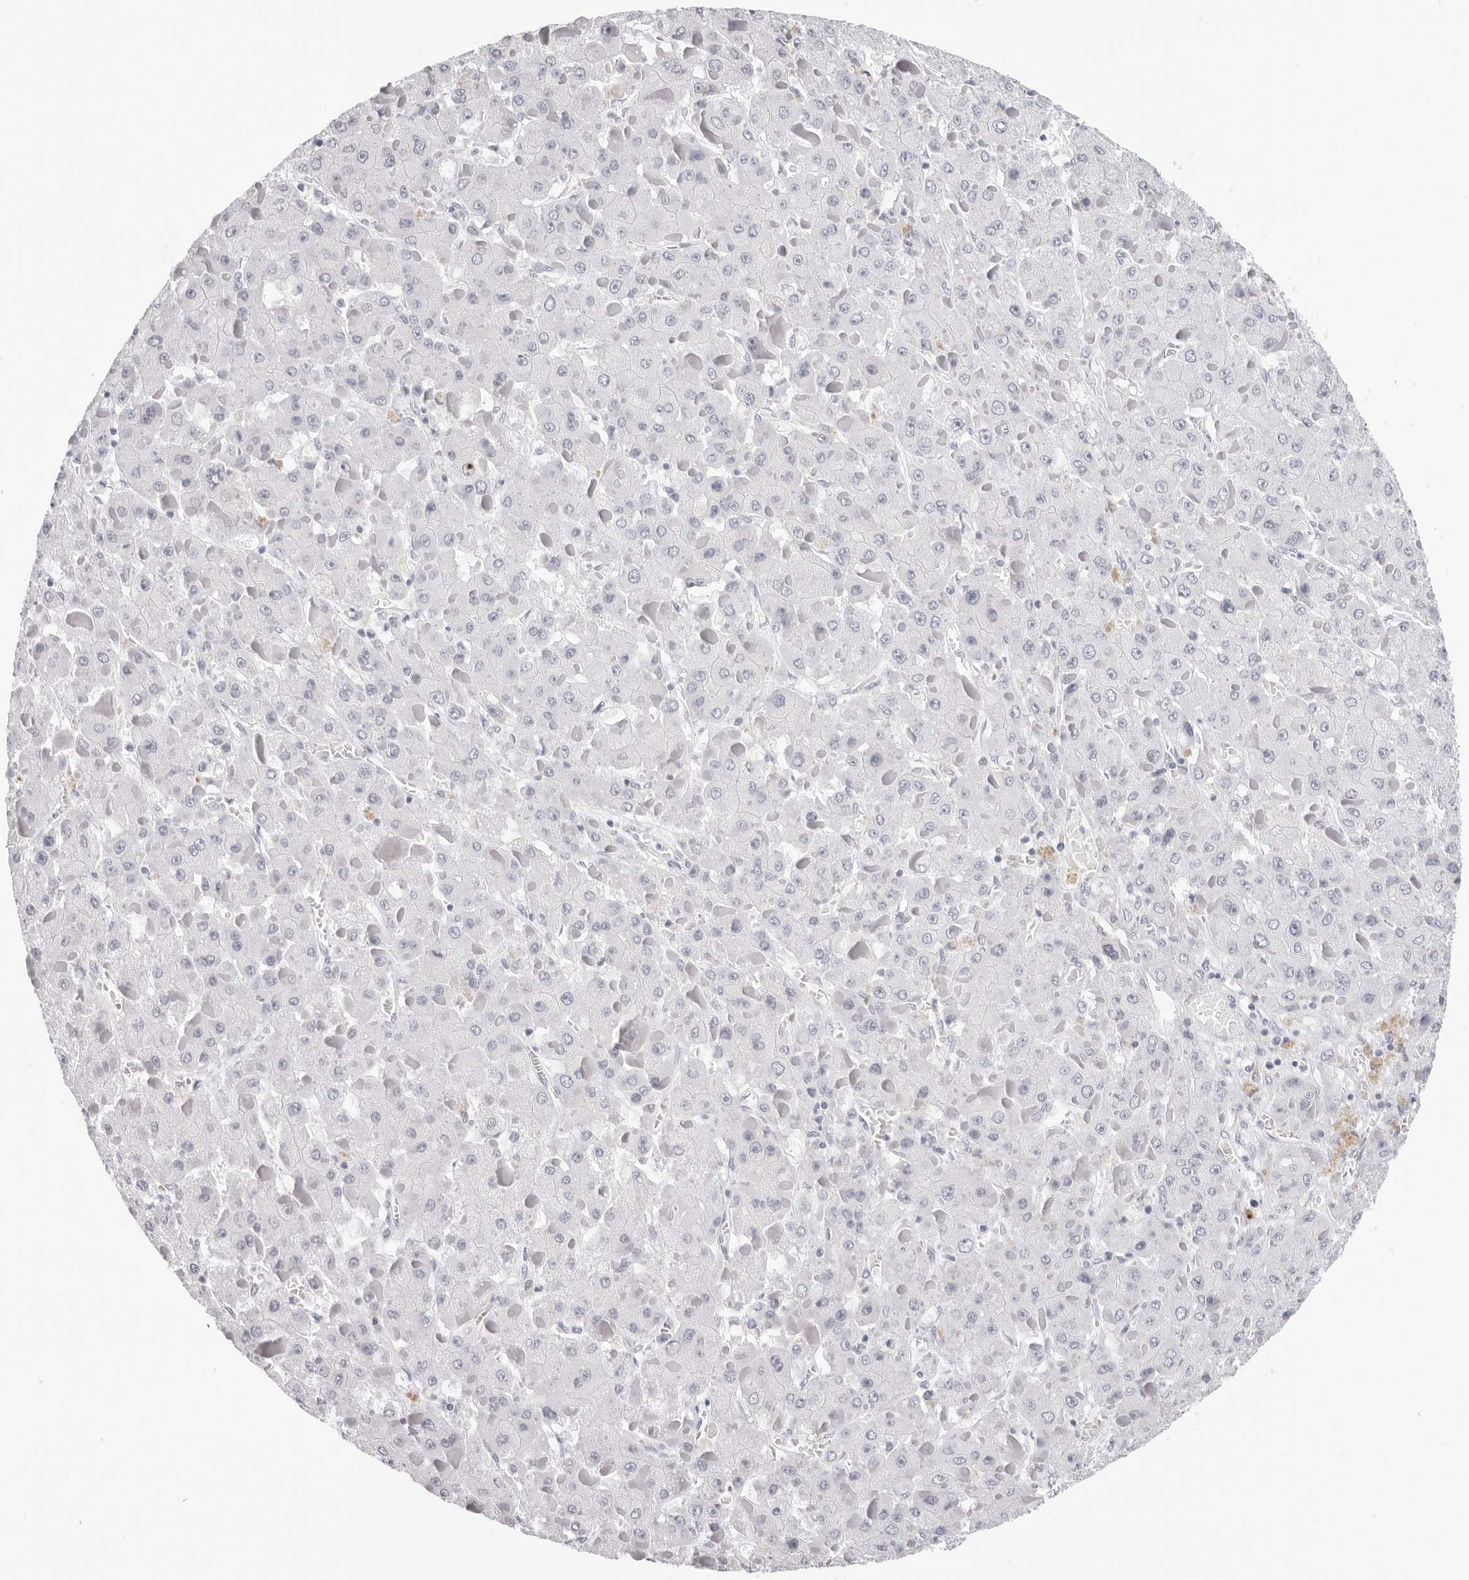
{"staining": {"intensity": "negative", "quantity": "none", "location": "none"}, "tissue": "liver cancer", "cell_type": "Tumor cells", "image_type": "cancer", "snomed": [{"axis": "morphology", "description": "Carcinoma, Hepatocellular, NOS"}, {"axis": "topography", "description": "Liver"}], "caption": "A high-resolution image shows immunohistochemistry staining of liver hepatocellular carcinoma, which exhibits no significant expression in tumor cells.", "gene": "CST5", "patient": {"sex": "female", "age": 73}}